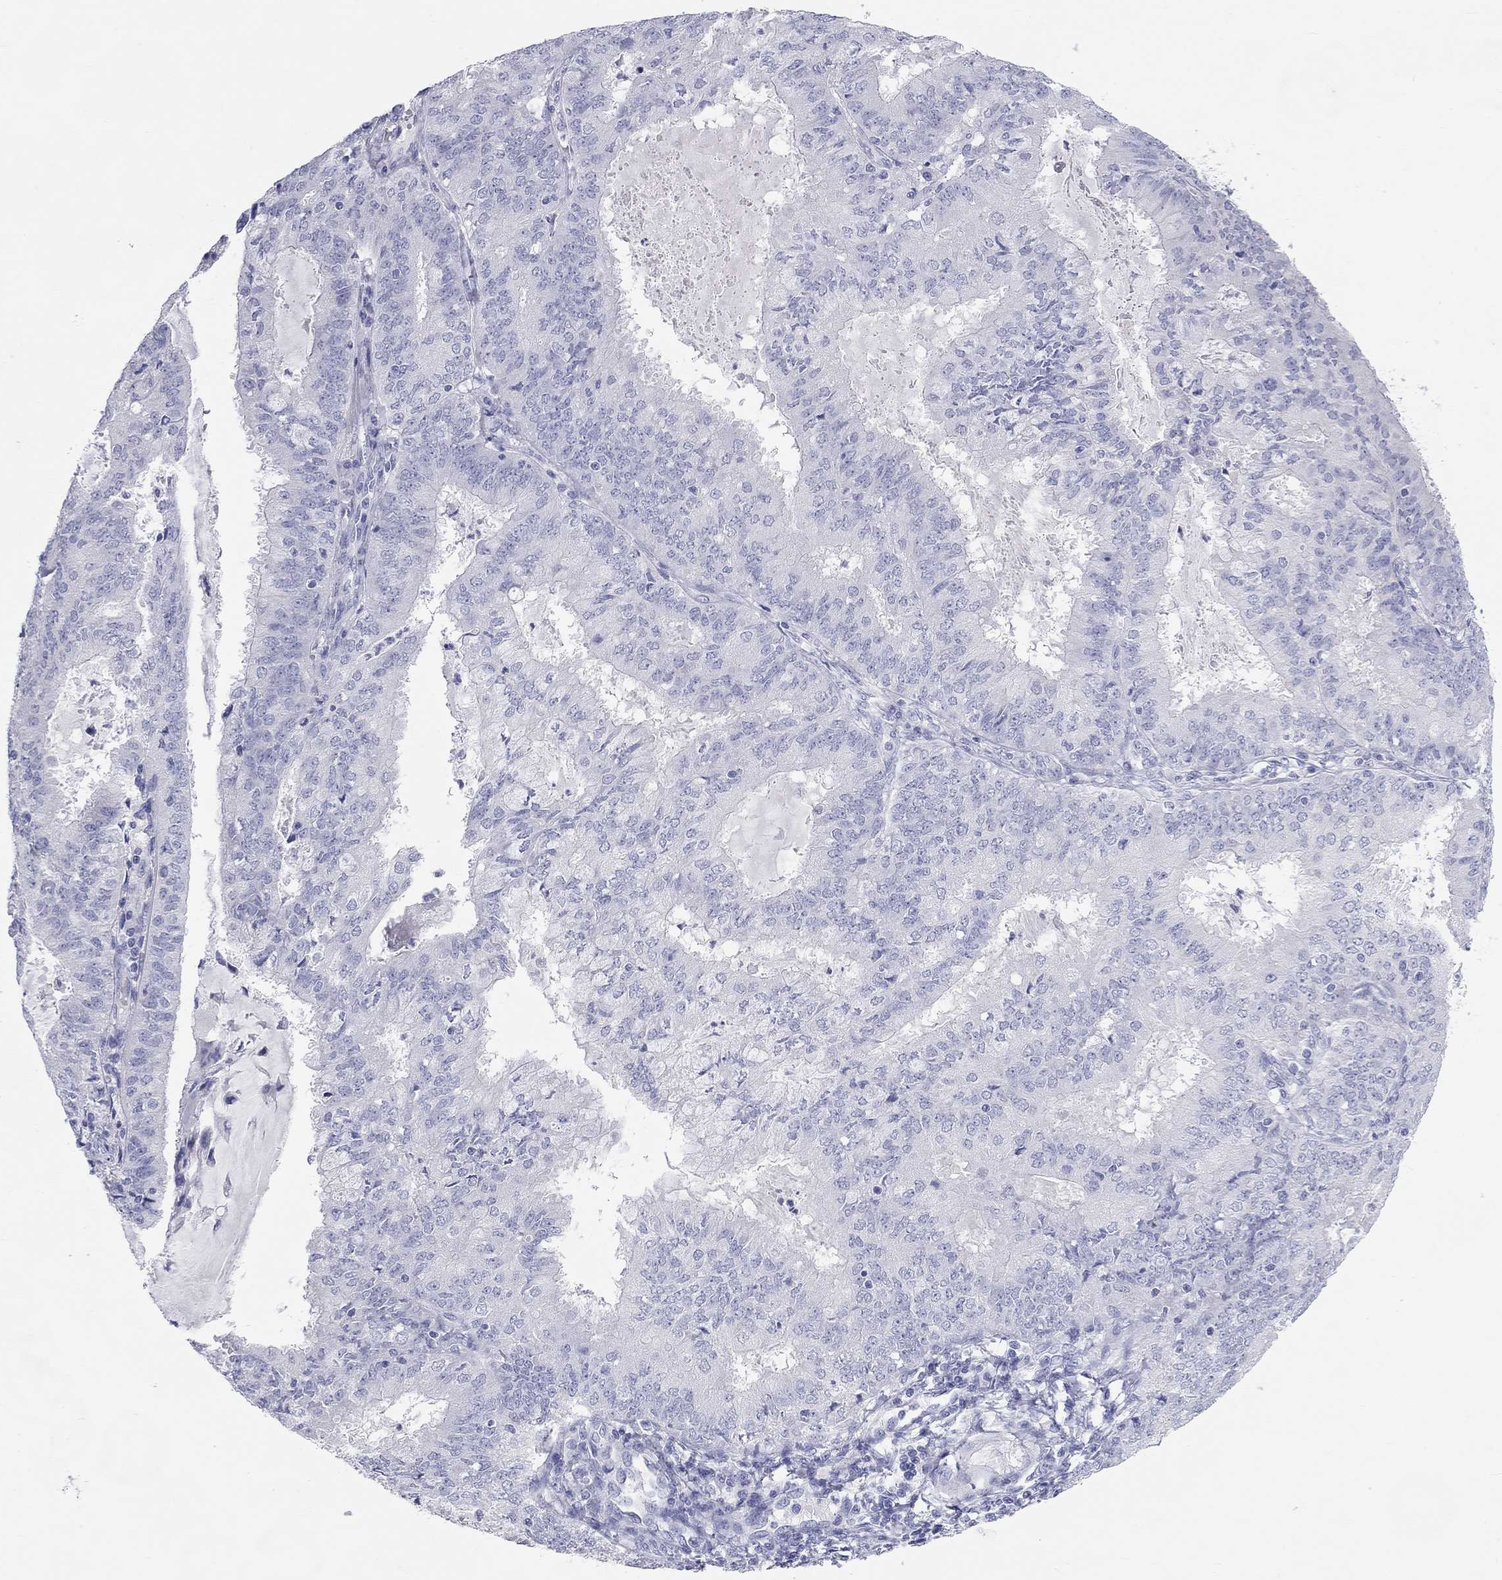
{"staining": {"intensity": "negative", "quantity": "none", "location": "none"}, "tissue": "endometrial cancer", "cell_type": "Tumor cells", "image_type": "cancer", "snomed": [{"axis": "morphology", "description": "Adenocarcinoma, NOS"}, {"axis": "topography", "description": "Endometrium"}], "caption": "An IHC image of adenocarcinoma (endometrial) is shown. There is no staining in tumor cells of adenocarcinoma (endometrial). (Brightfield microscopy of DAB (3,3'-diaminobenzidine) IHC at high magnification).", "gene": "PCDHGC5", "patient": {"sex": "female", "age": 57}}